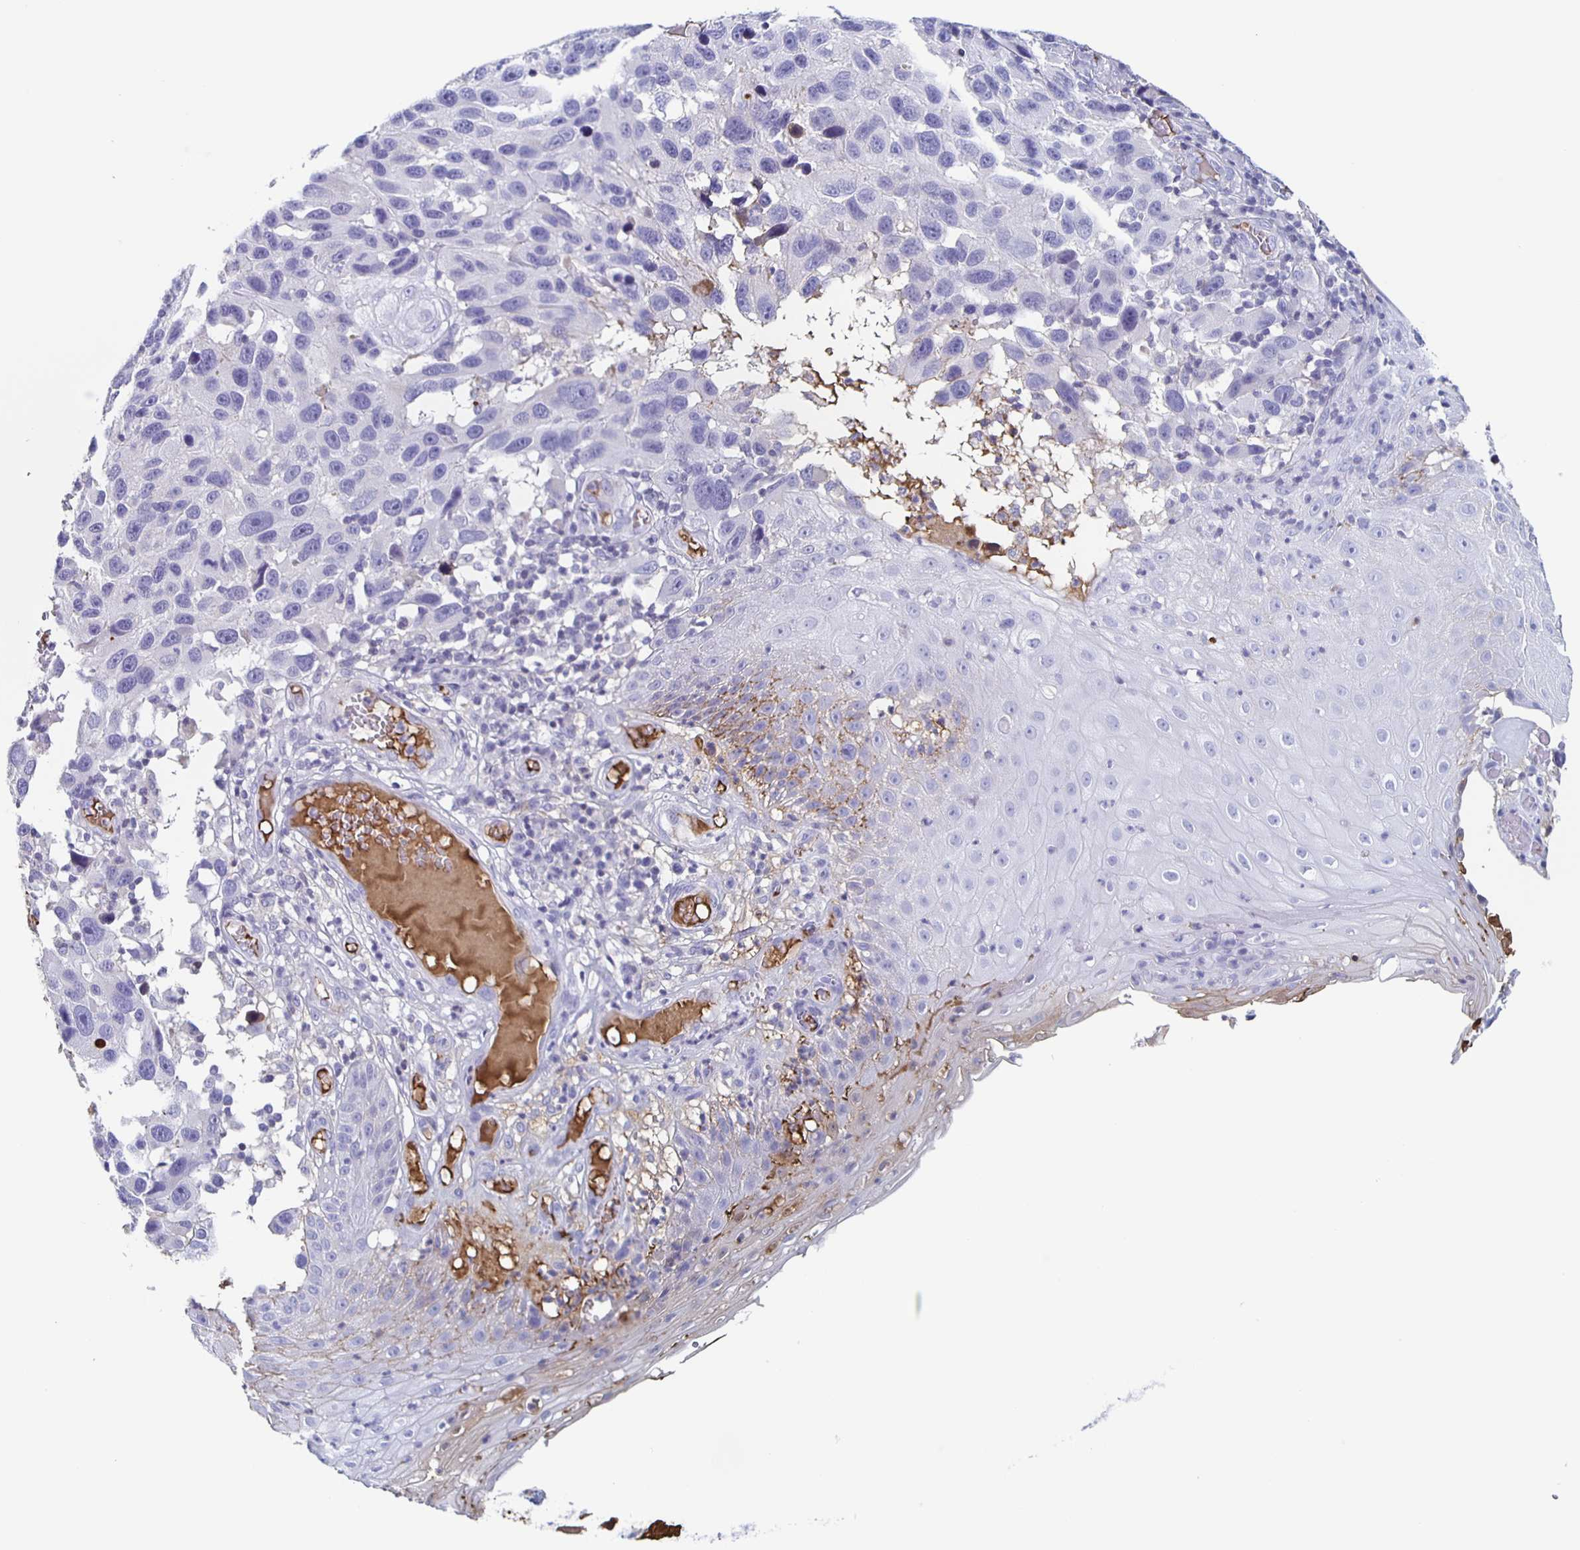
{"staining": {"intensity": "negative", "quantity": "none", "location": "none"}, "tissue": "melanoma", "cell_type": "Tumor cells", "image_type": "cancer", "snomed": [{"axis": "morphology", "description": "Malignant melanoma, NOS"}, {"axis": "topography", "description": "Skin"}], "caption": "A high-resolution image shows immunohistochemistry (IHC) staining of malignant melanoma, which reveals no significant expression in tumor cells.", "gene": "FGA", "patient": {"sex": "male", "age": 53}}